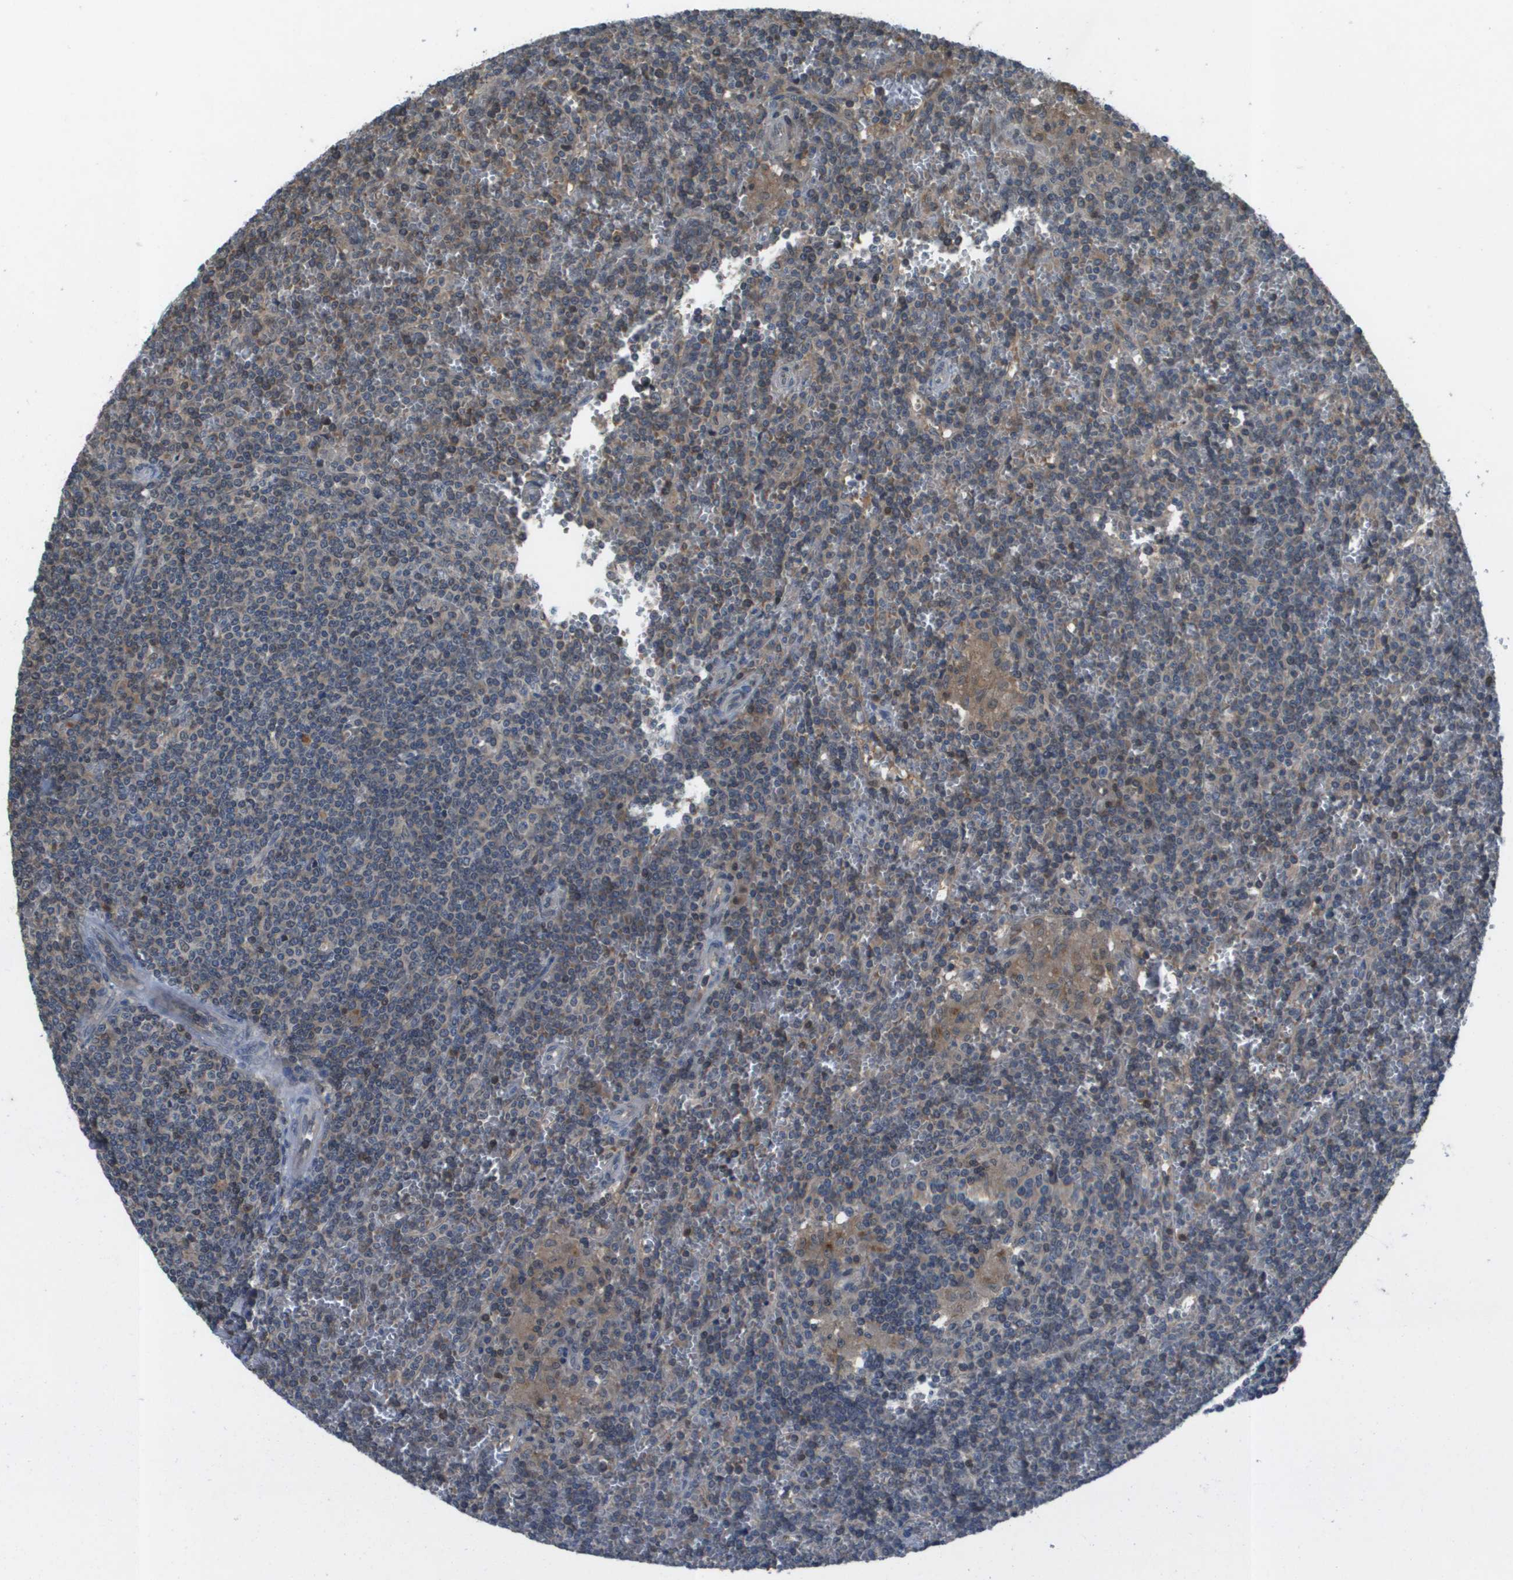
{"staining": {"intensity": "weak", "quantity": "25%-75%", "location": "cytoplasmic/membranous"}, "tissue": "lymphoma", "cell_type": "Tumor cells", "image_type": "cancer", "snomed": [{"axis": "morphology", "description": "Malignant lymphoma, non-Hodgkin's type, Low grade"}, {"axis": "topography", "description": "Spleen"}], "caption": "Tumor cells demonstrate weak cytoplasmic/membranous positivity in about 25%-75% of cells in lymphoma.", "gene": "CAMK4", "patient": {"sex": "female", "age": 19}}